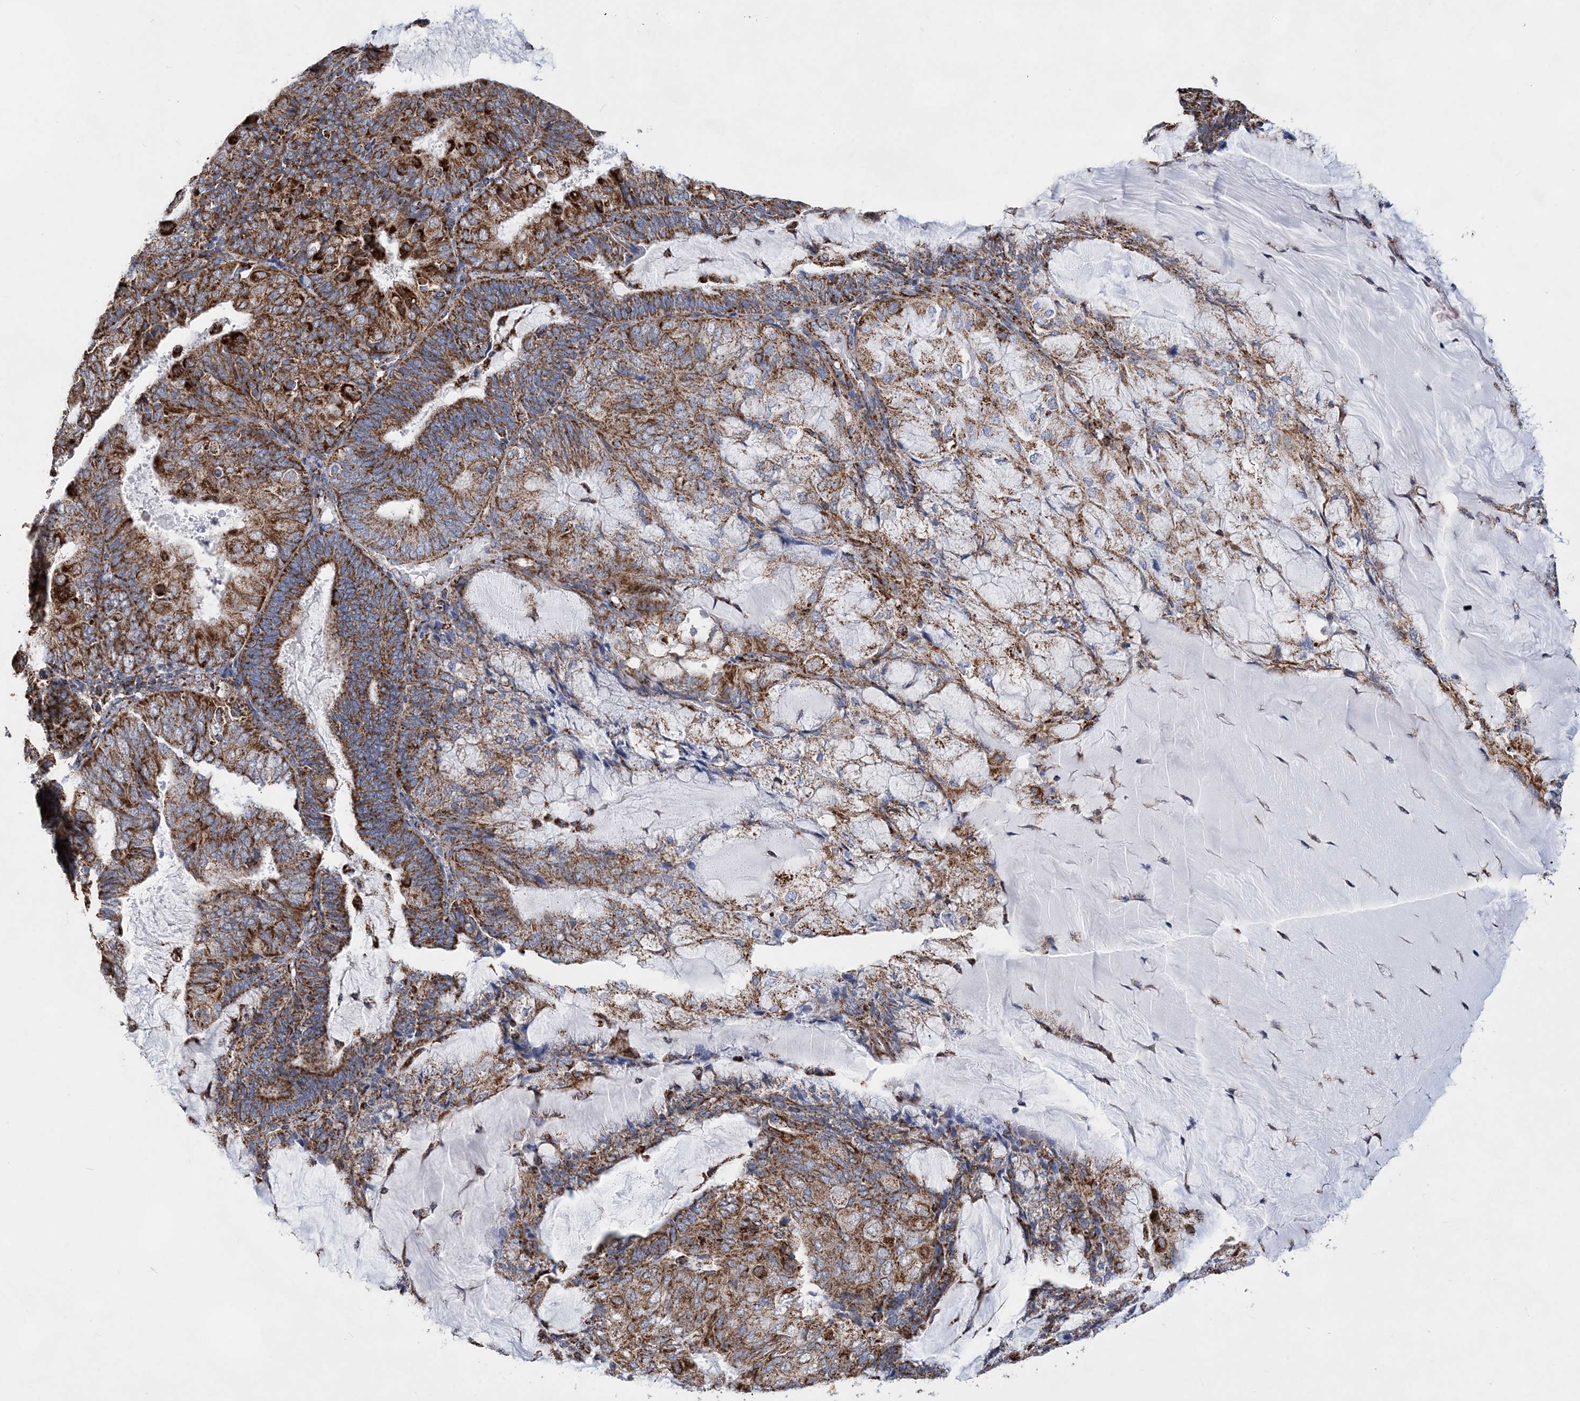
{"staining": {"intensity": "strong", "quantity": ">75%", "location": "cytoplasmic/membranous"}, "tissue": "endometrial cancer", "cell_type": "Tumor cells", "image_type": "cancer", "snomed": [{"axis": "morphology", "description": "Adenocarcinoma, NOS"}, {"axis": "topography", "description": "Endometrium"}], "caption": "High-power microscopy captured an IHC image of endometrial cancer, revealing strong cytoplasmic/membranous staining in about >75% of tumor cells.", "gene": "ACOT9", "patient": {"sex": "female", "age": 81}}